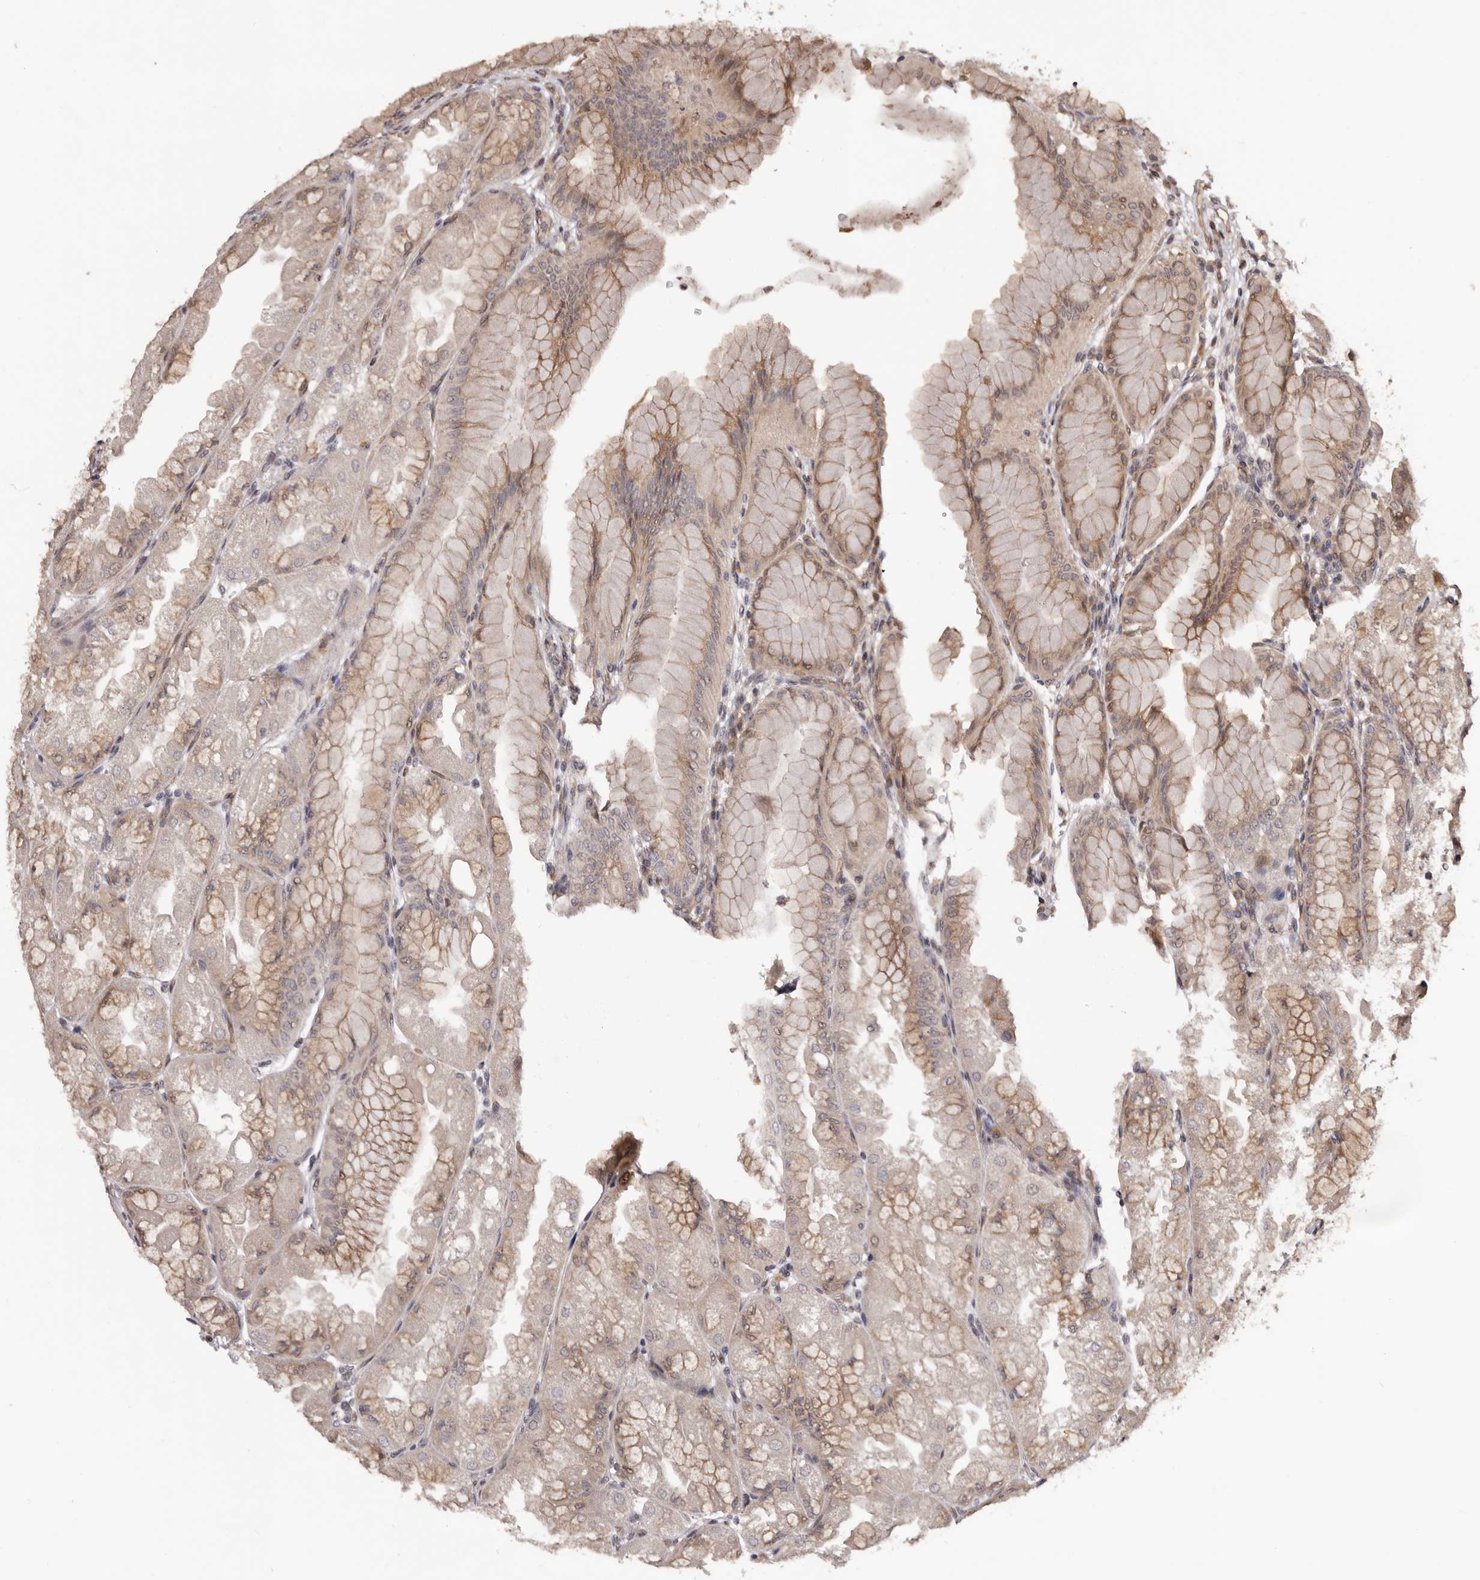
{"staining": {"intensity": "moderate", "quantity": ">75%", "location": "cytoplasmic/membranous,nuclear"}, "tissue": "stomach", "cell_type": "Glandular cells", "image_type": "normal", "snomed": [{"axis": "morphology", "description": "Normal tissue, NOS"}, {"axis": "topography", "description": "Stomach, upper"}], "caption": "Immunohistochemistry (IHC) image of normal stomach: stomach stained using IHC demonstrates medium levels of moderate protein expression localized specifically in the cytoplasmic/membranous,nuclear of glandular cells, appearing as a cytoplasmic/membranous,nuclear brown color.", "gene": "NOL12", "patient": {"sex": "male", "age": 47}}